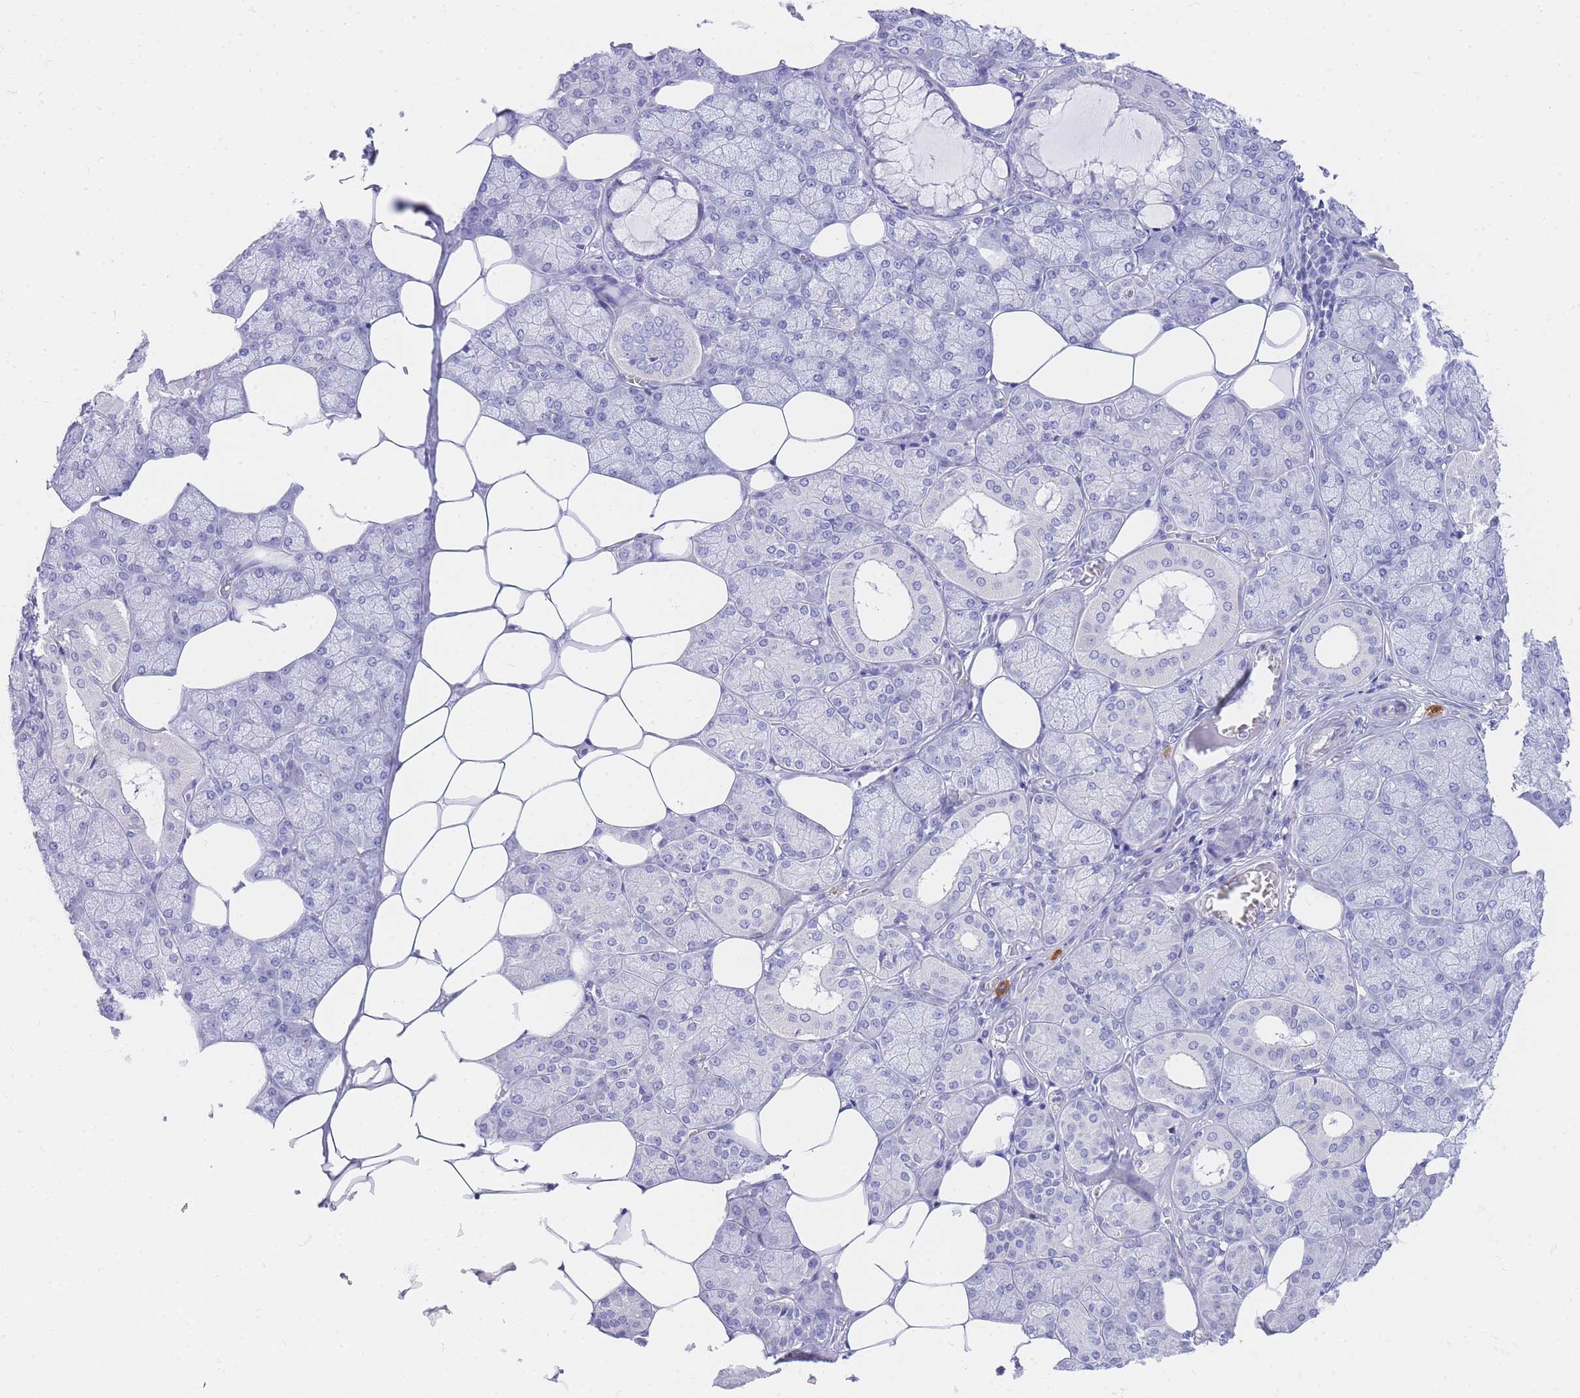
{"staining": {"intensity": "negative", "quantity": "none", "location": "none"}, "tissue": "salivary gland", "cell_type": "Glandular cells", "image_type": "normal", "snomed": [{"axis": "morphology", "description": "Normal tissue, NOS"}, {"axis": "topography", "description": "Salivary gland"}], "caption": "This is an IHC image of benign salivary gland. There is no positivity in glandular cells.", "gene": "SRSF12", "patient": {"sex": "male", "age": 62}}